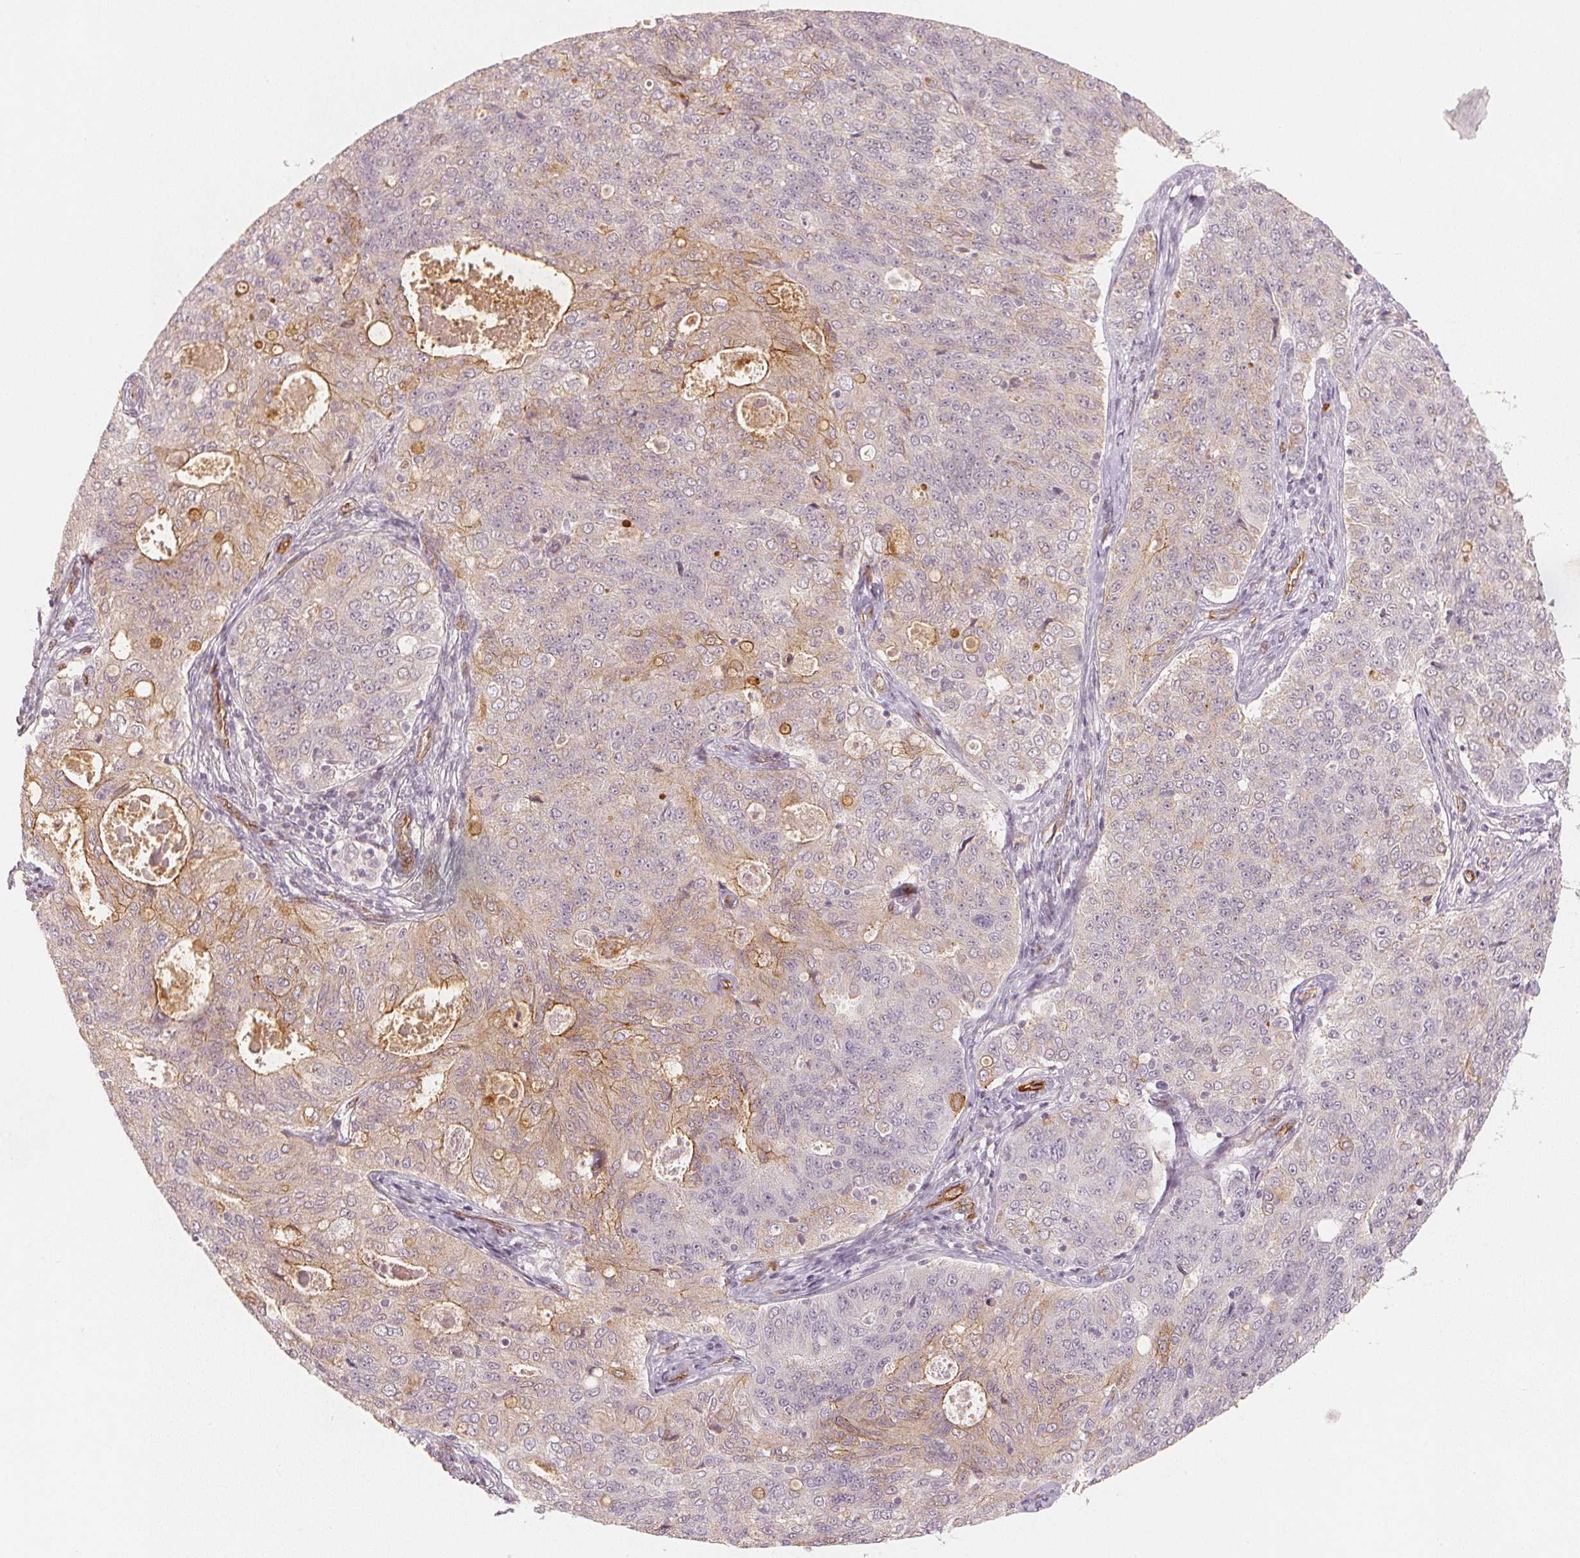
{"staining": {"intensity": "weak", "quantity": "<25%", "location": "cytoplasmic/membranous"}, "tissue": "endometrial cancer", "cell_type": "Tumor cells", "image_type": "cancer", "snomed": [{"axis": "morphology", "description": "Adenocarcinoma, NOS"}, {"axis": "topography", "description": "Endometrium"}], "caption": "DAB immunohistochemical staining of endometrial cancer reveals no significant positivity in tumor cells. Nuclei are stained in blue.", "gene": "CIB1", "patient": {"sex": "female", "age": 43}}